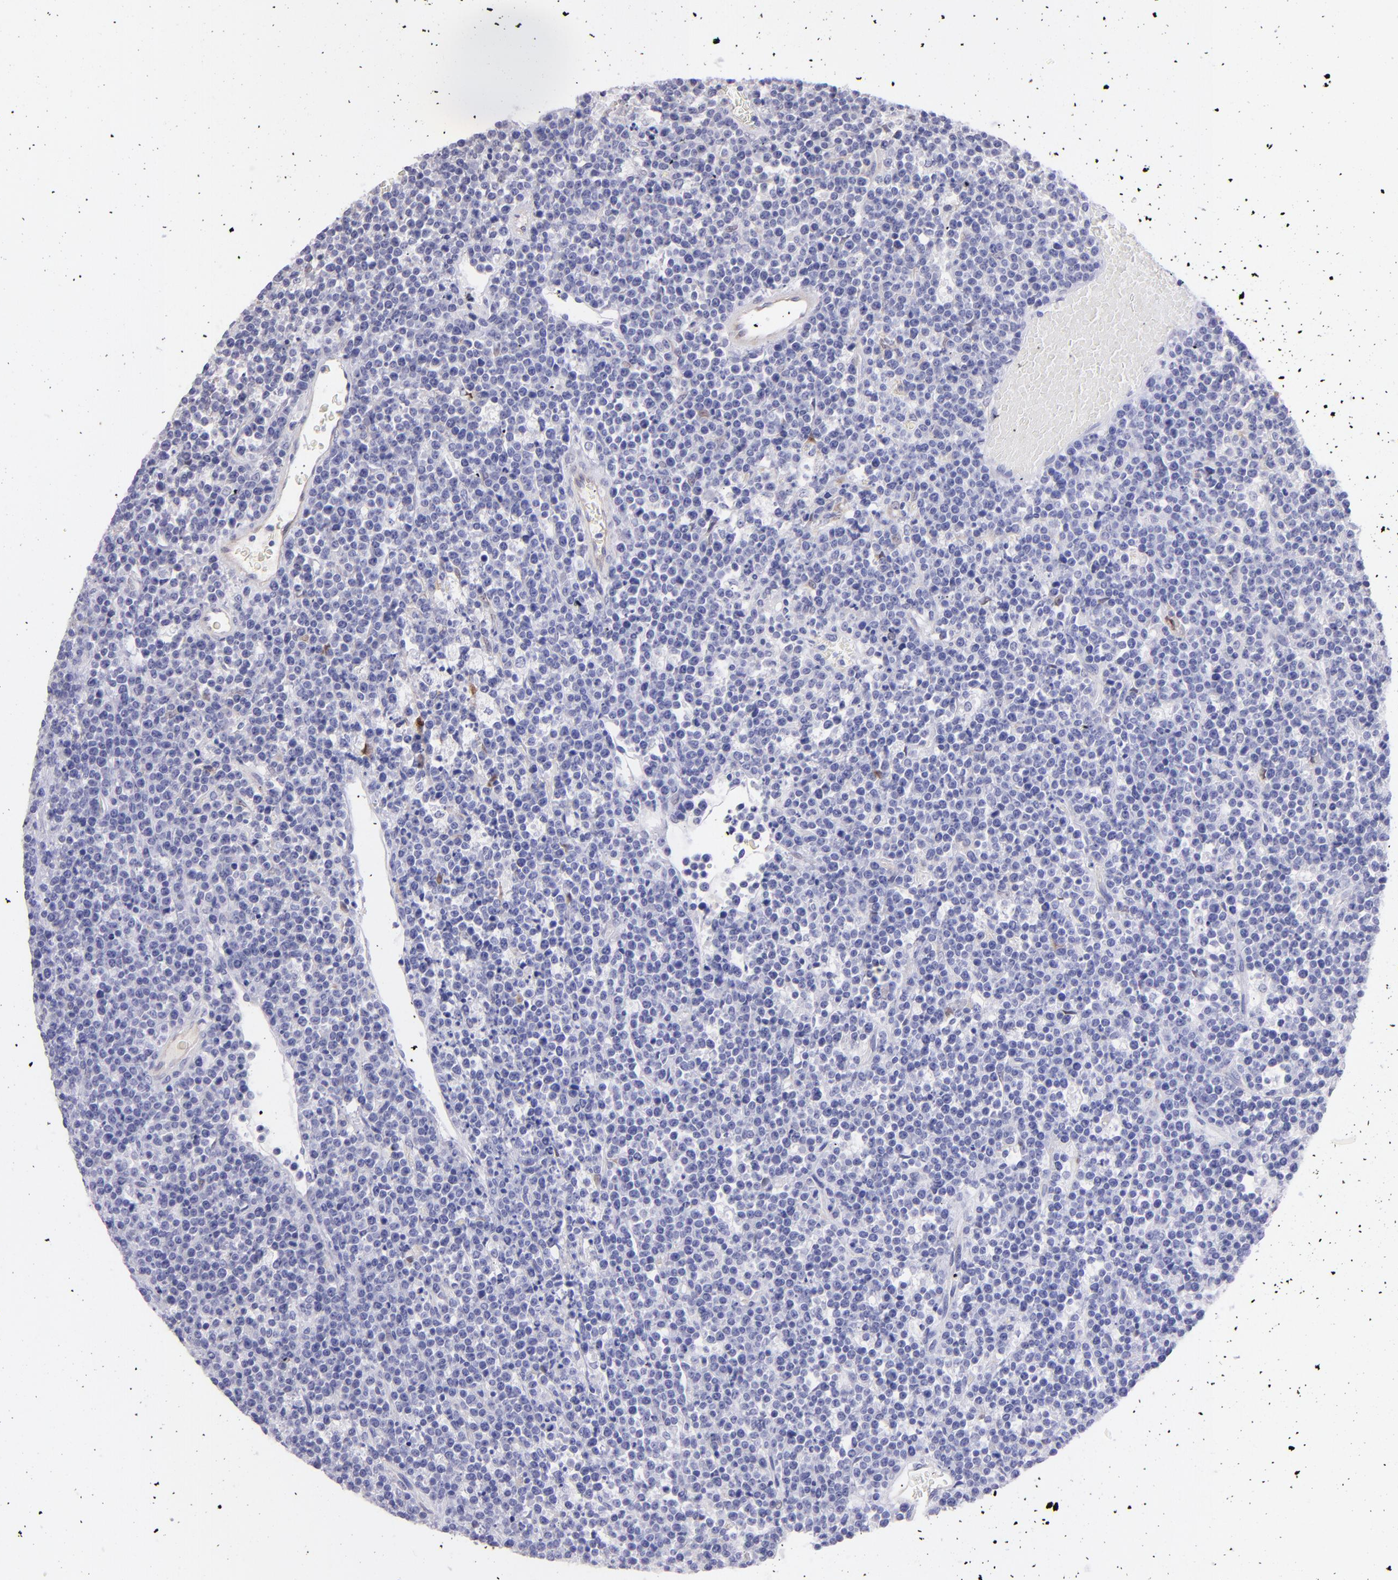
{"staining": {"intensity": "negative", "quantity": "none", "location": "none"}, "tissue": "lymphoma", "cell_type": "Tumor cells", "image_type": "cancer", "snomed": [{"axis": "morphology", "description": "Malignant lymphoma, non-Hodgkin's type, High grade"}, {"axis": "topography", "description": "Ovary"}], "caption": "Tumor cells are negative for protein expression in human high-grade malignant lymphoma, non-Hodgkin's type. Brightfield microscopy of immunohistochemistry stained with DAB (3,3'-diaminobenzidine) (brown) and hematoxylin (blue), captured at high magnification.", "gene": "SH2D4A", "patient": {"sex": "female", "age": 56}}